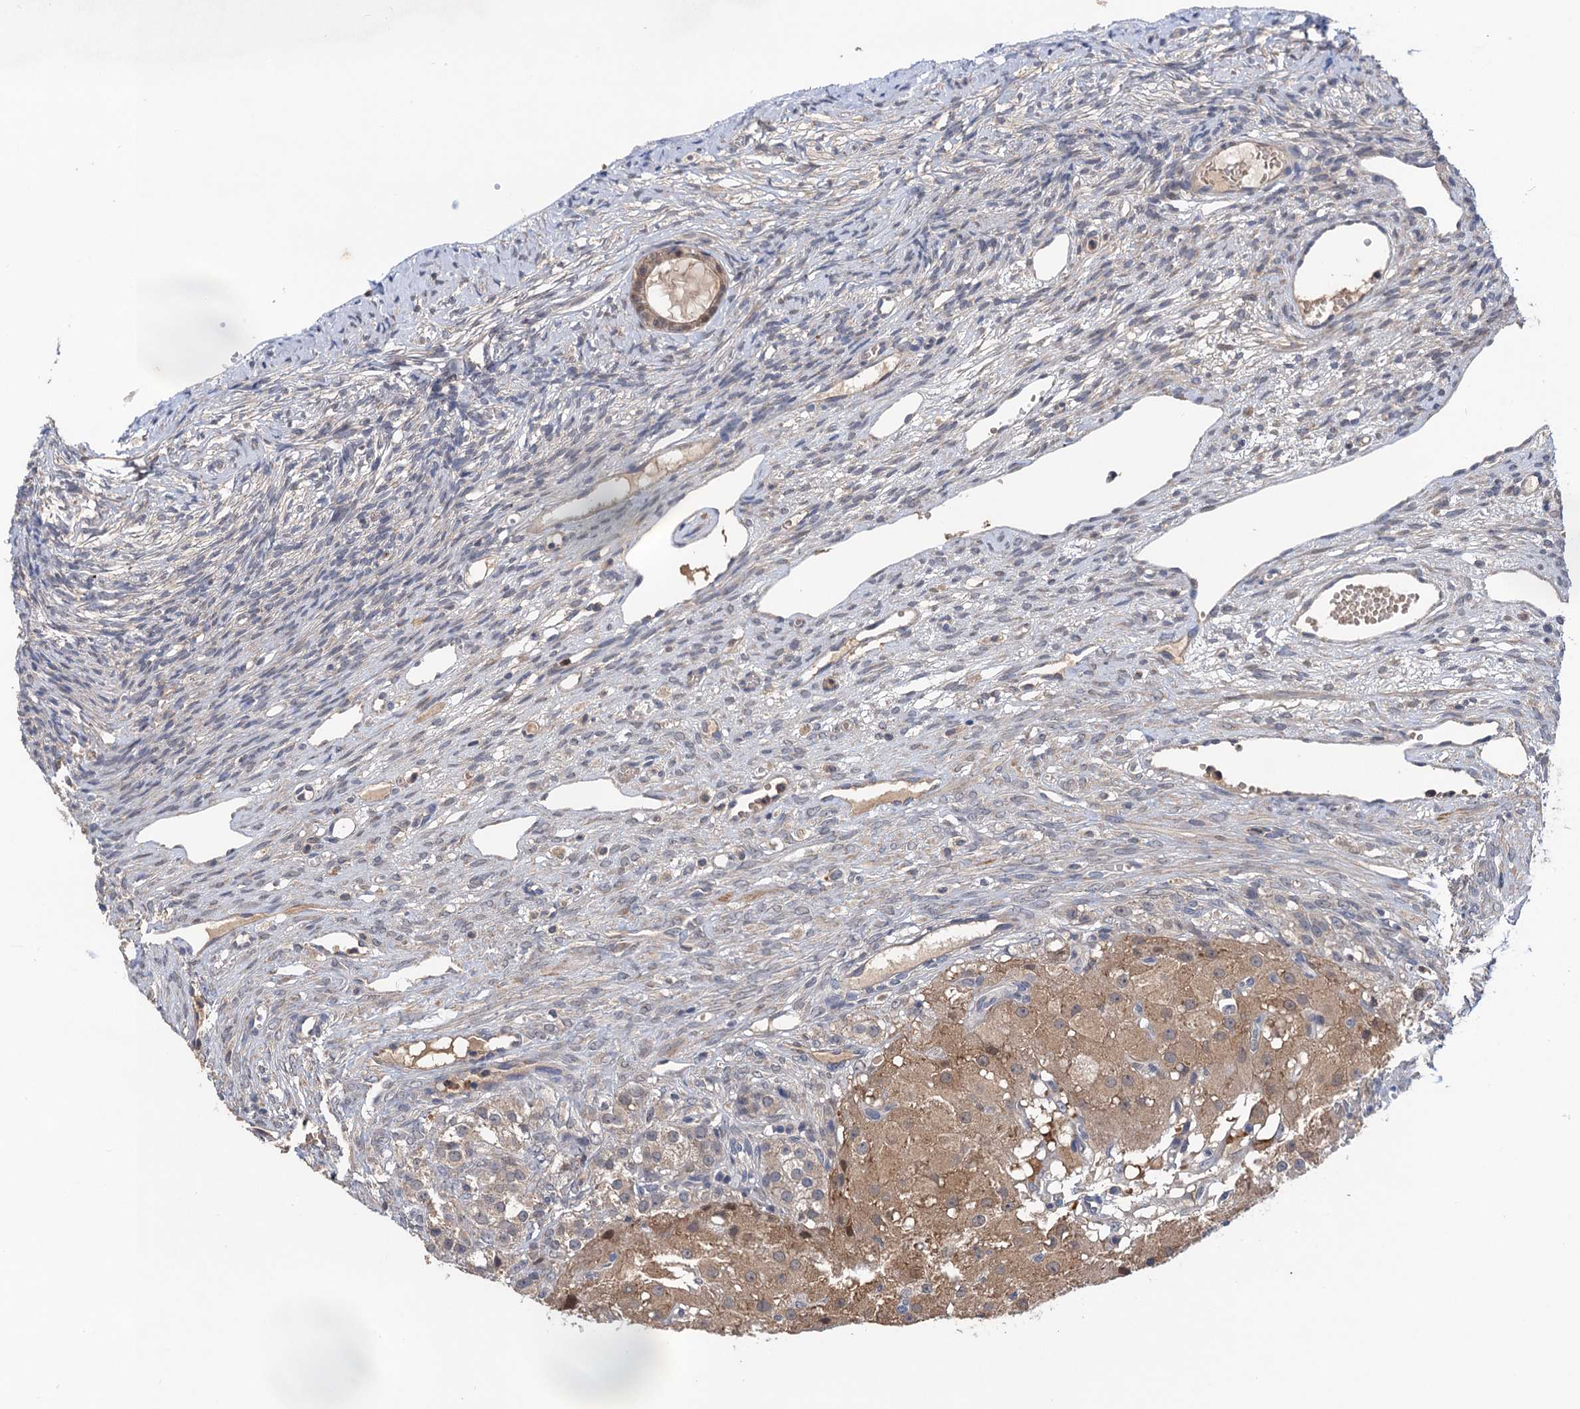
{"staining": {"intensity": "weak", "quantity": ">75%", "location": "cytoplasmic/membranous"}, "tissue": "ovary", "cell_type": "Follicle cells", "image_type": "normal", "snomed": [{"axis": "morphology", "description": "Normal tissue, NOS"}, {"axis": "topography", "description": "Ovary"}], "caption": "Unremarkable ovary reveals weak cytoplasmic/membranous positivity in approximately >75% of follicle cells The staining was performed using DAB, with brown indicating positive protein expression. Nuclei are stained blue with hematoxylin..", "gene": "TMEM39B", "patient": {"sex": "female", "age": 51}}